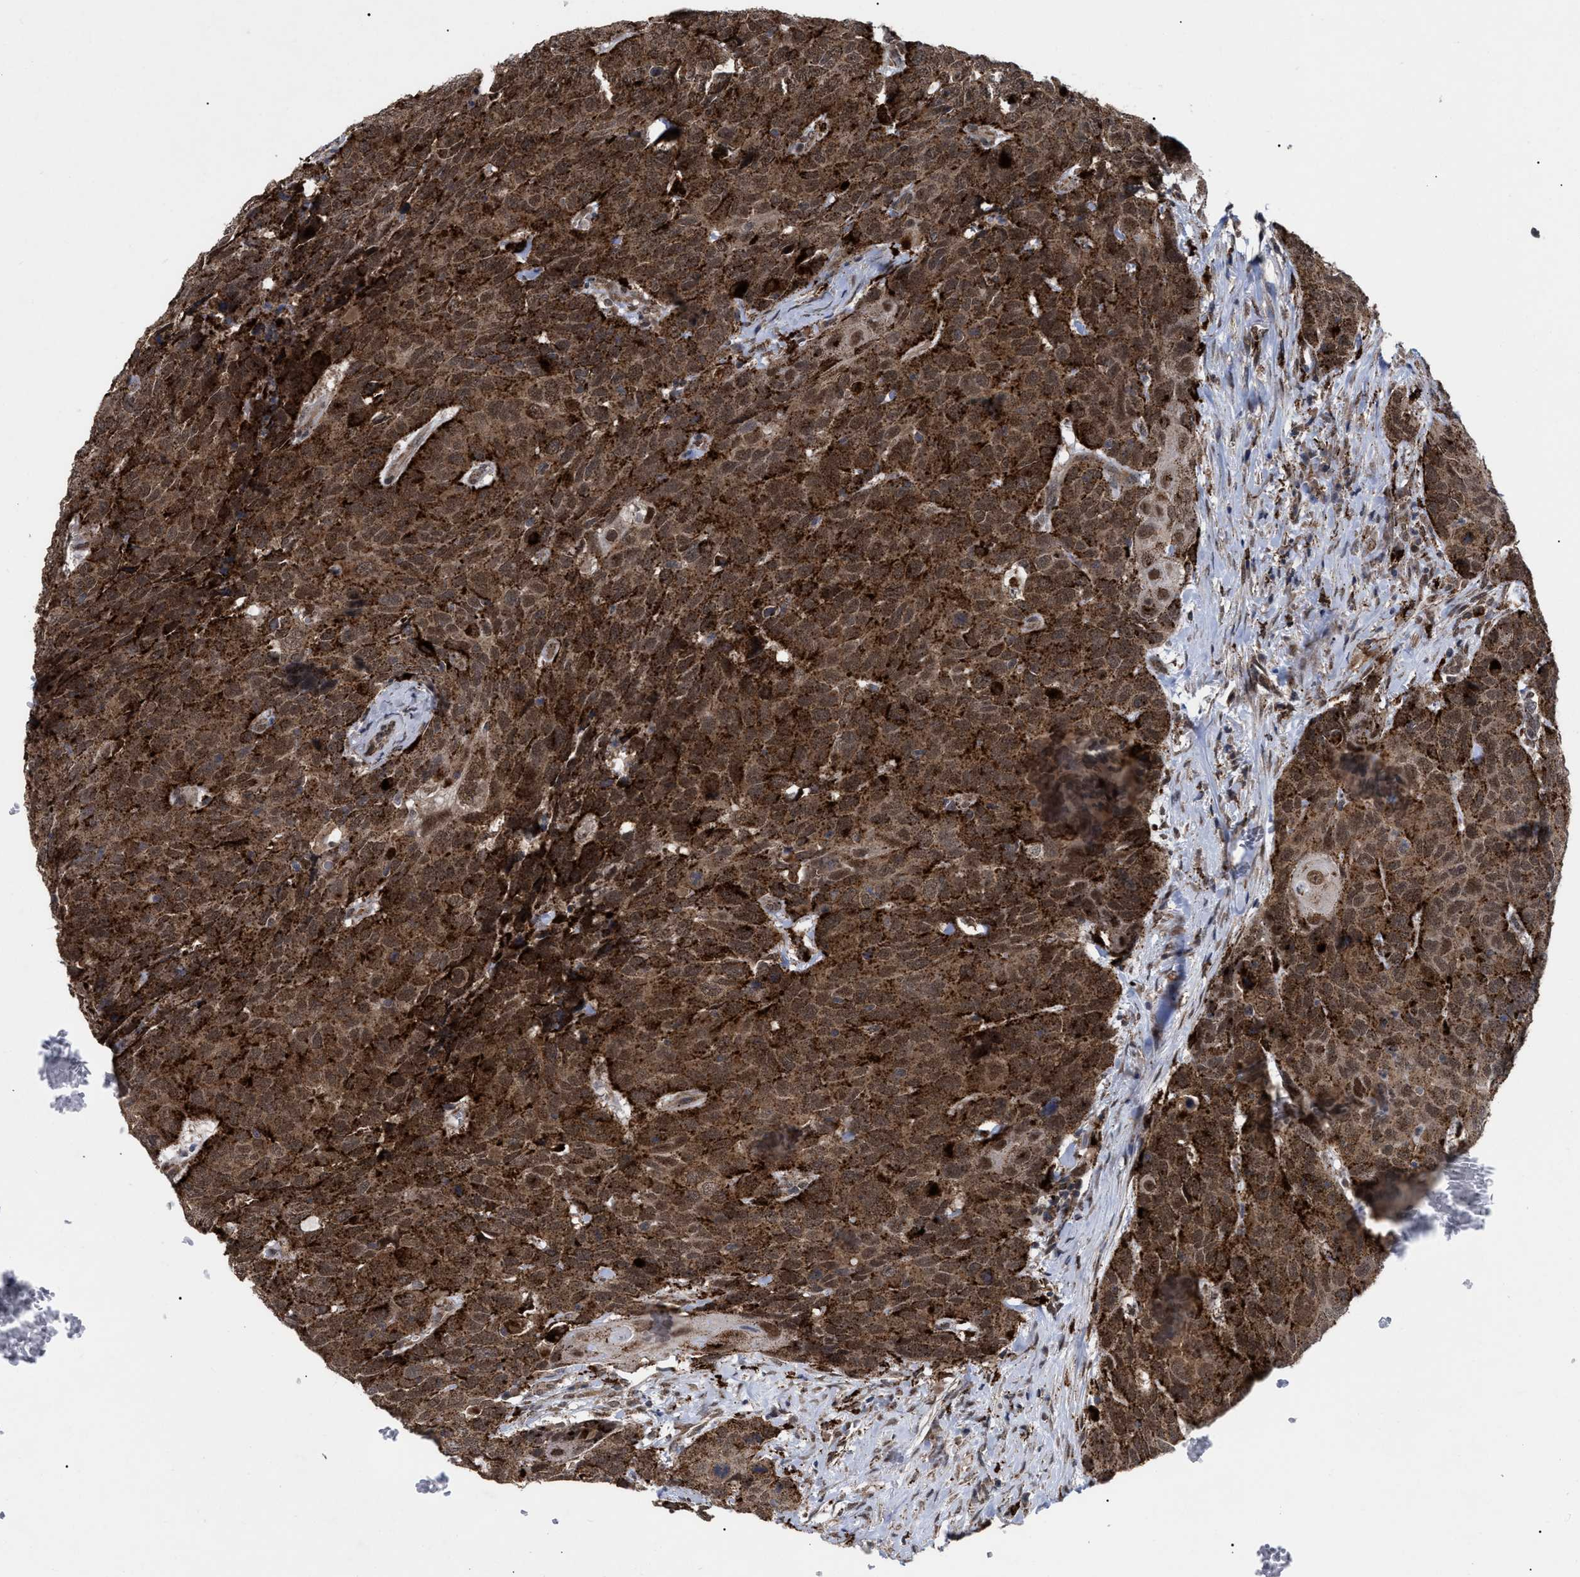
{"staining": {"intensity": "strong", "quantity": ">75%", "location": "cytoplasmic/membranous"}, "tissue": "head and neck cancer", "cell_type": "Tumor cells", "image_type": "cancer", "snomed": [{"axis": "morphology", "description": "Squamous cell carcinoma, NOS"}, {"axis": "topography", "description": "Head-Neck"}], "caption": "Protein staining exhibits strong cytoplasmic/membranous positivity in approximately >75% of tumor cells in head and neck cancer (squamous cell carcinoma). (brown staining indicates protein expression, while blue staining denotes nuclei).", "gene": "UPF1", "patient": {"sex": "male", "age": 66}}